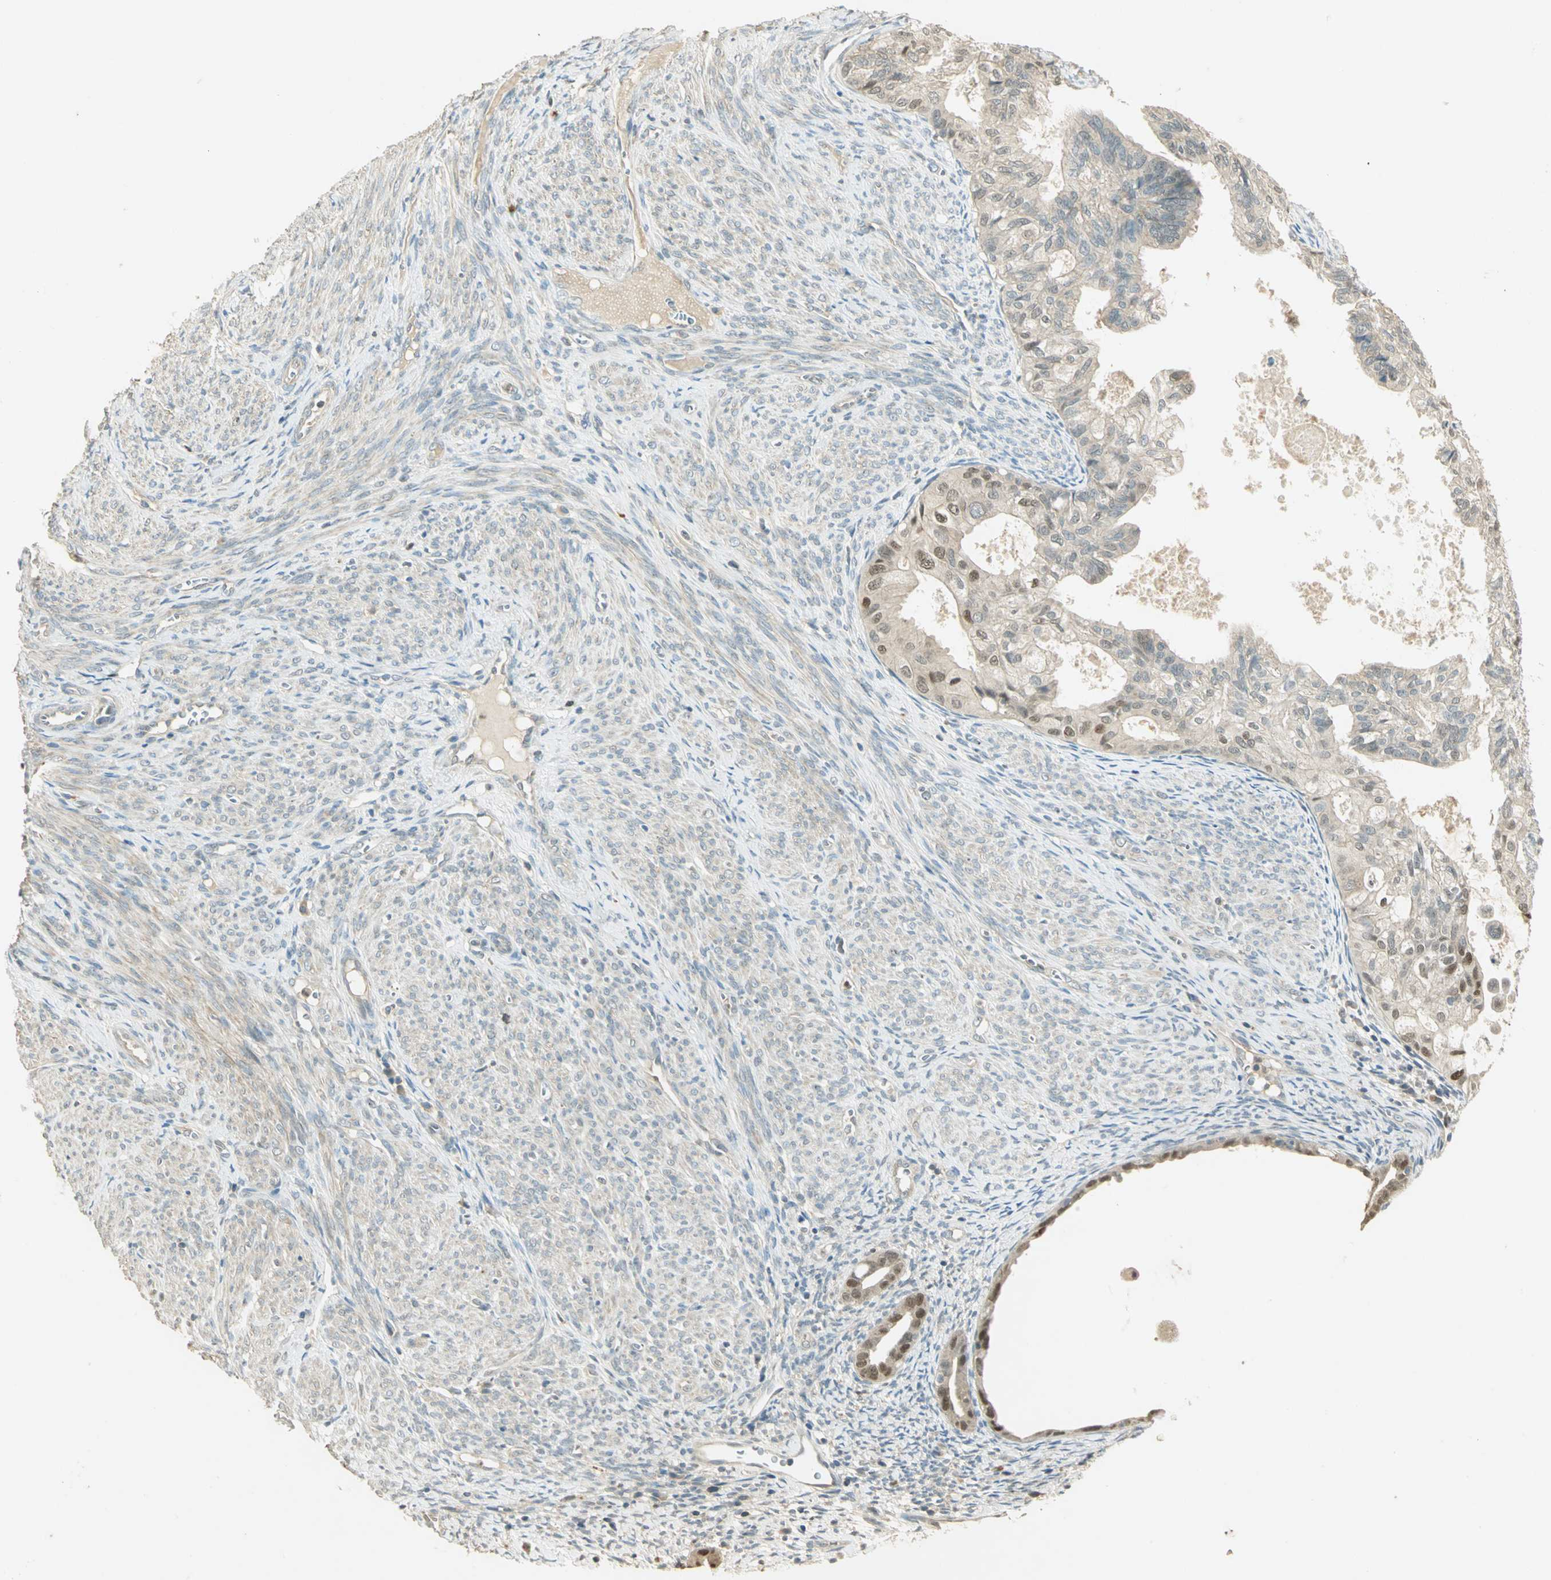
{"staining": {"intensity": "weak", "quantity": "25%-75%", "location": "cytoplasmic/membranous,nuclear"}, "tissue": "cervical cancer", "cell_type": "Tumor cells", "image_type": "cancer", "snomed": [{"axis": "morphology", "description": "Normal tissue, NOS"}, {"axis": "morphology", "description": "Adenocarcinoma, NOS"}, {"axis": "topography", "description": "Cervix"}, {"axis": "topography", "description": "Endometrium"}], "caption": "Human adenocarcinoma (cervical) stained with a brown dye demonstrates weak cytoplasmic/membranous and nuclear positive staining in about 25%-75% of tumor cells.", "gene": "BIRC2", "patient": {"sex": "female", "age": 86}}